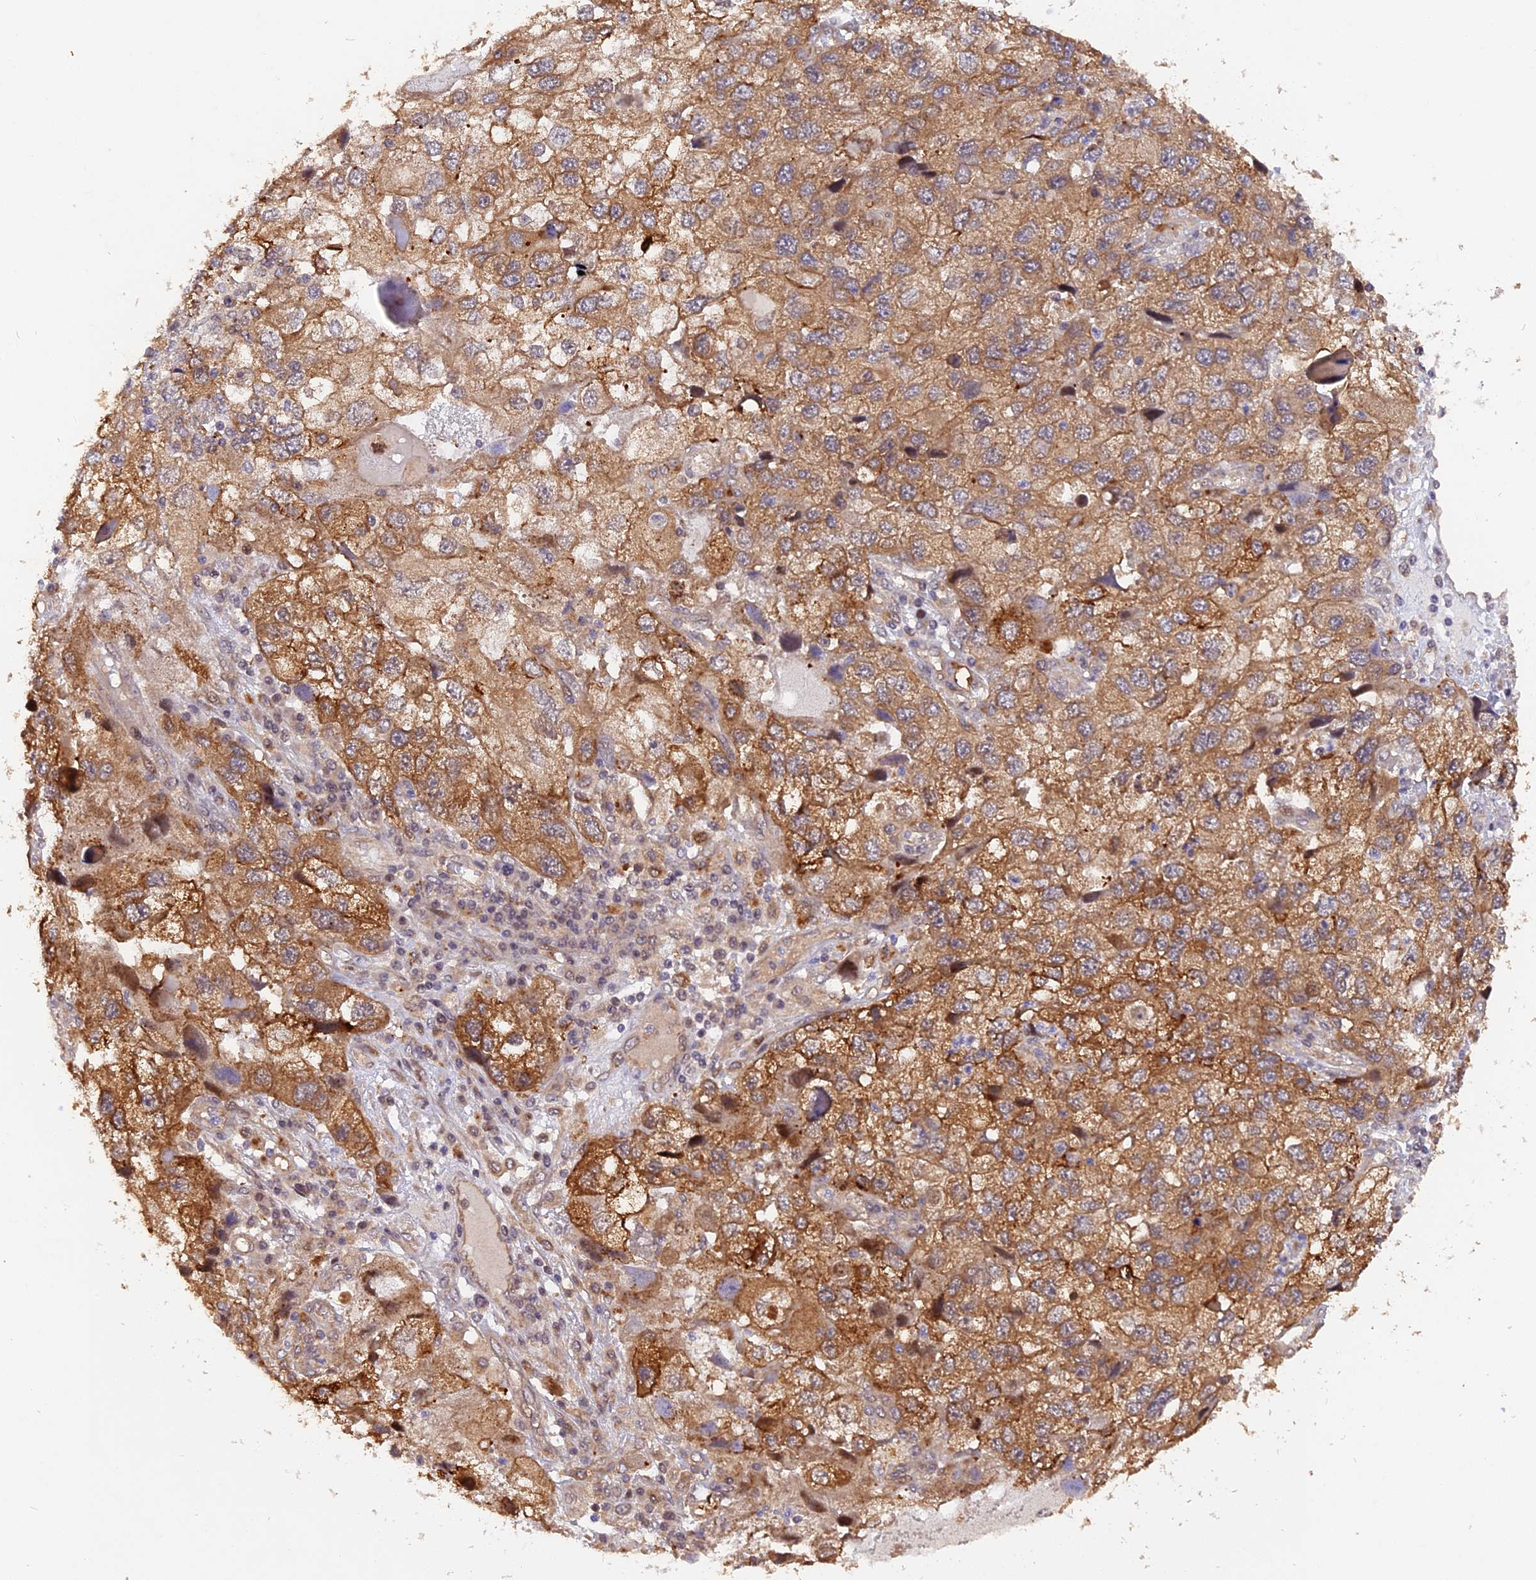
{"staining": {"intensity": "moderate", "quantity": ">75%", "location": "cytoplasmic/membranous"}, "tissue": "endometrial cancer", "cell_type": "Tumor cells", "image_type": "cancer", "snomed": [{"axis": "morphology", "description": "Adenocarcinoma, NOS"}, {"axis": "topography", "description": "Endometrium"}], "caption": "An immunohistochemistry (IHC) histopathology image of neoplastic tissue is shown. Protein staining in brown shows moderate cytoplasmic/membranous positivity in endometrial adenocarcinoma within tumor cells.", "gene": "SAMD4A", "patient": {"sex": "female", "age": 49}}